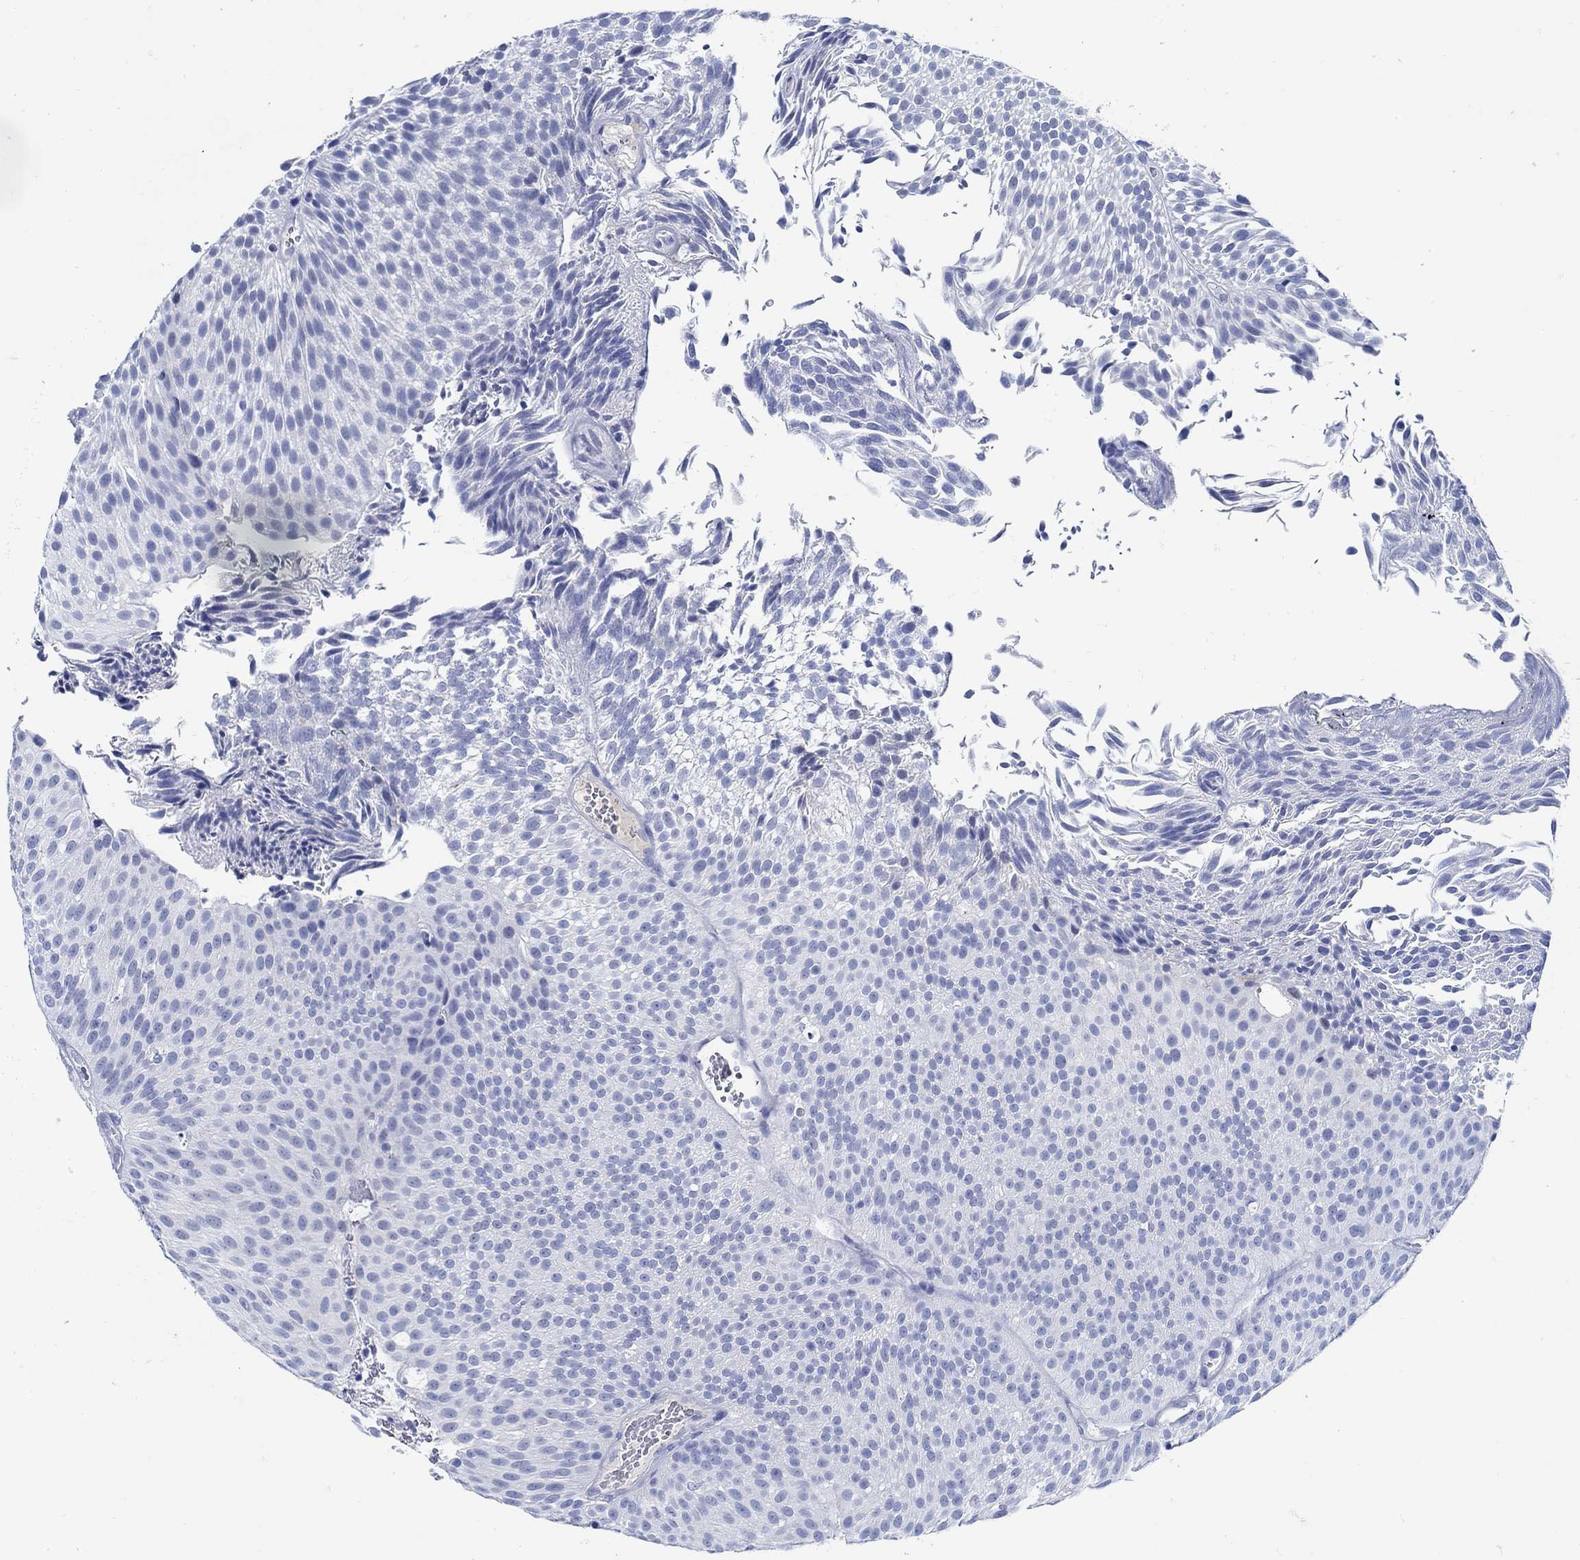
{"staining": {"intensity": "negative", "quantity": "none", "location": "none"}, "tissue": "urothelial cancer", "cell_type": "Tumor cells", "image_type": "cancer", "snomed": [{"axis": "morphology", "description": "Urothelial carcinoma, Low grade"}, {"axis": "topography", "description": "Urinary bladder"}], "caption": "Urothelial carcinoma (low-grade) was stained to show a protein in brown. There is no significant expression in tumor cells. Brightfield microscopy of immunohistochemistry stained with DAB (3,3'-diaminobenzidine) (brown) and hematoxylin (blue), captured at high magnification.", "gene": "PAX9", "patient": {"sex": "male", "age": 65}}